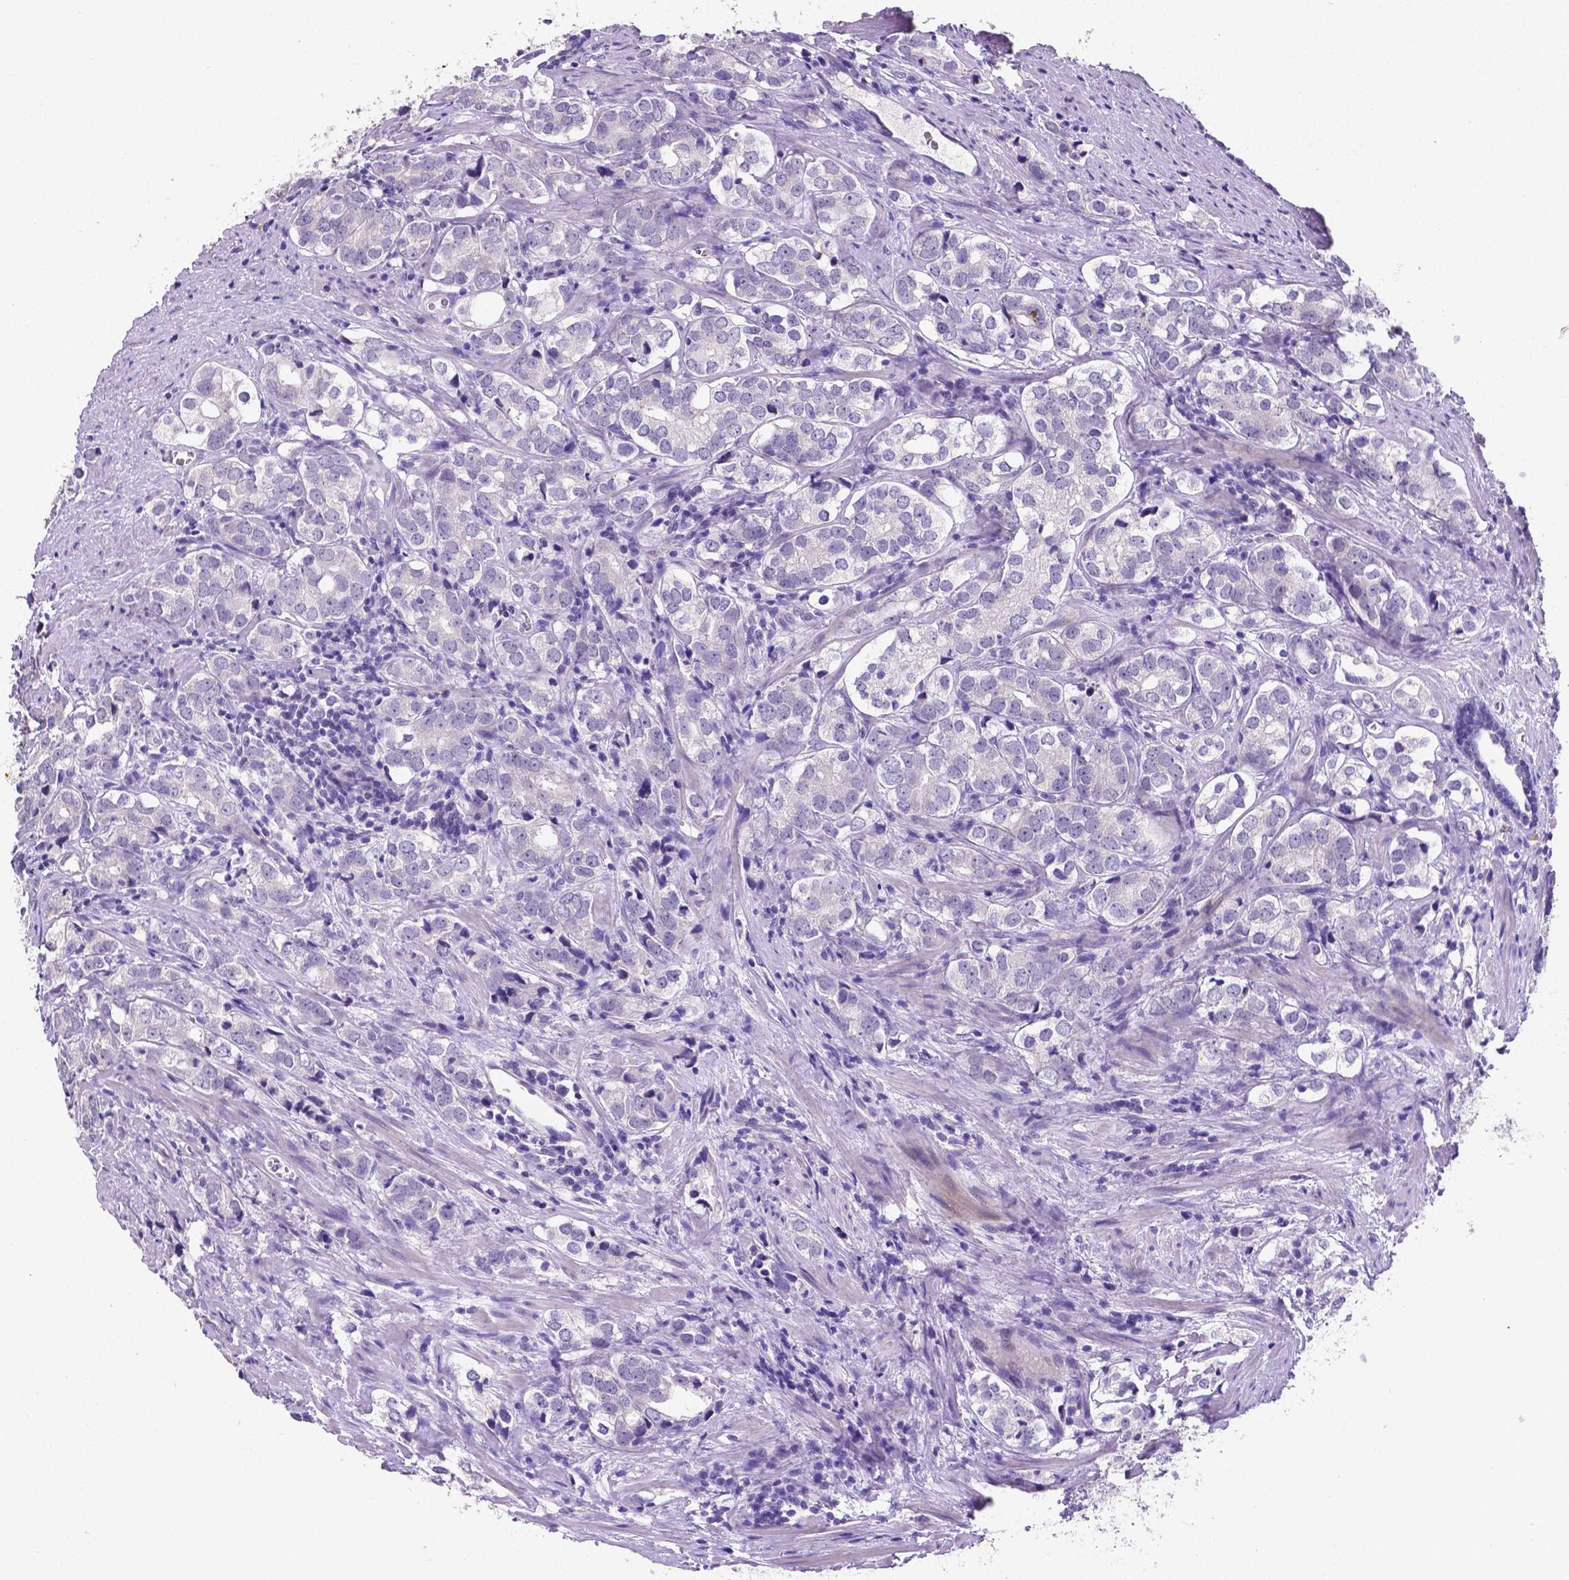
{"staining": {"intensity": "negative", "quantity": "none", "location": "none"}, "tissue": "prostate cancer", "cell_type": "Tumor cells", "image_type": "cancer", "snomed": [{"axis": "morphology", "description": "Adenocarcinoma, NOS"}, {"axis": "topography", "description": "Prostate and seminal vesicle, NOS"}], "caption": "Immunohistochemistry photomicrograph of prostate cancer (adenocarcinoma) stained for a protein (brown), which reveals no expression in tumor cells.", "gene": "SATB2", "patient": {"sex": "male", "age": 63}}